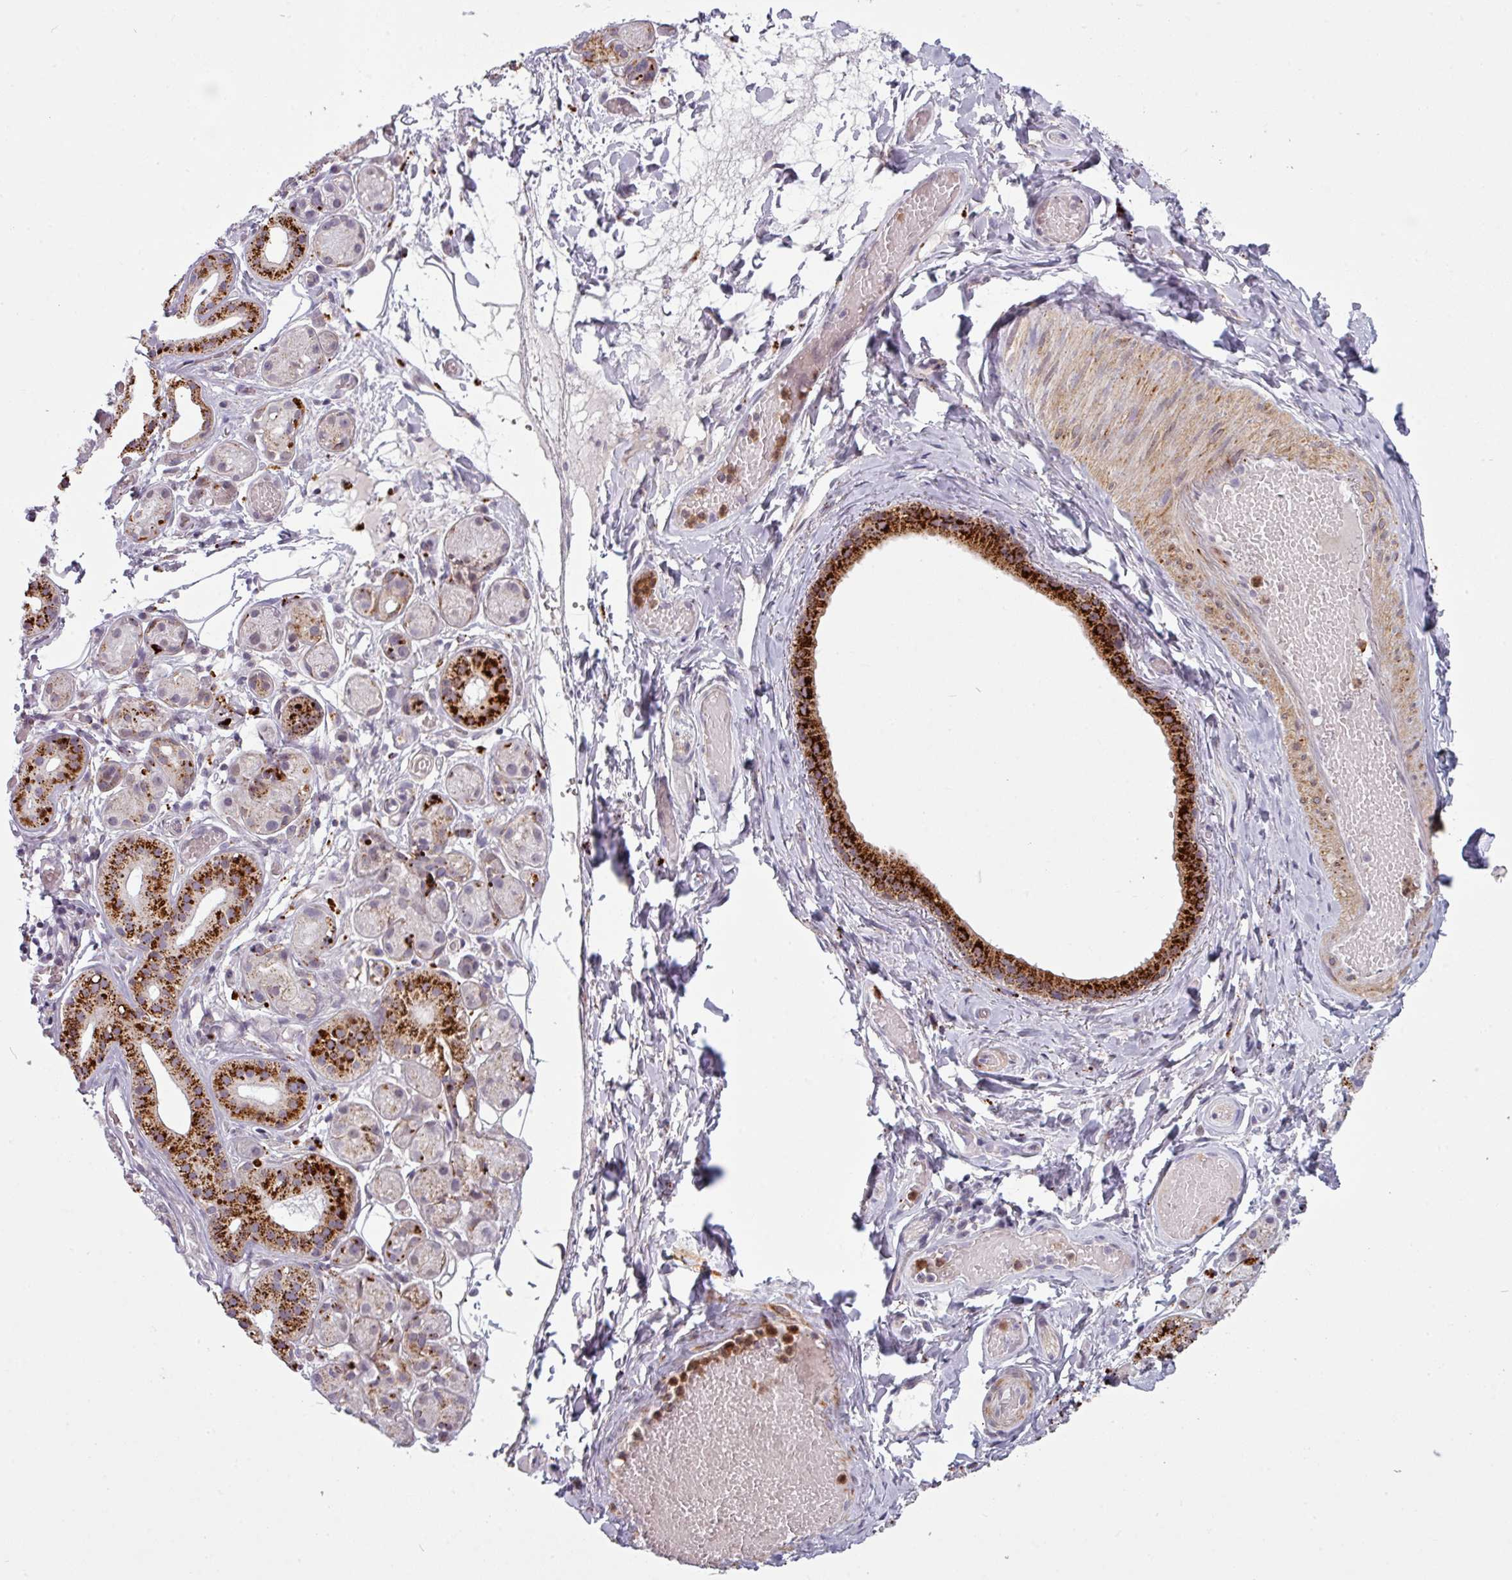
{"staining": {"intensity": "strong", "quantity": ">75%", "location": "cytoplasmic/membranous"}, "tissue": "salivary gland", "cell_type": "Glandular cells", "image_type": "normal", "snomed": [{"axis": "morphology", "description": "Normal tissue, NOS"}, {"axis": "topography", "description": "Salivary gland"}], "caption": "Immunohistochemistry (DAB) staining of normal salivary gland displays strong cytoplasmic/membranous protein expression in approximately >75% of glandular cells.", "gene": "MAP7D2", "patient": {"sex": "male", "age": 82}}